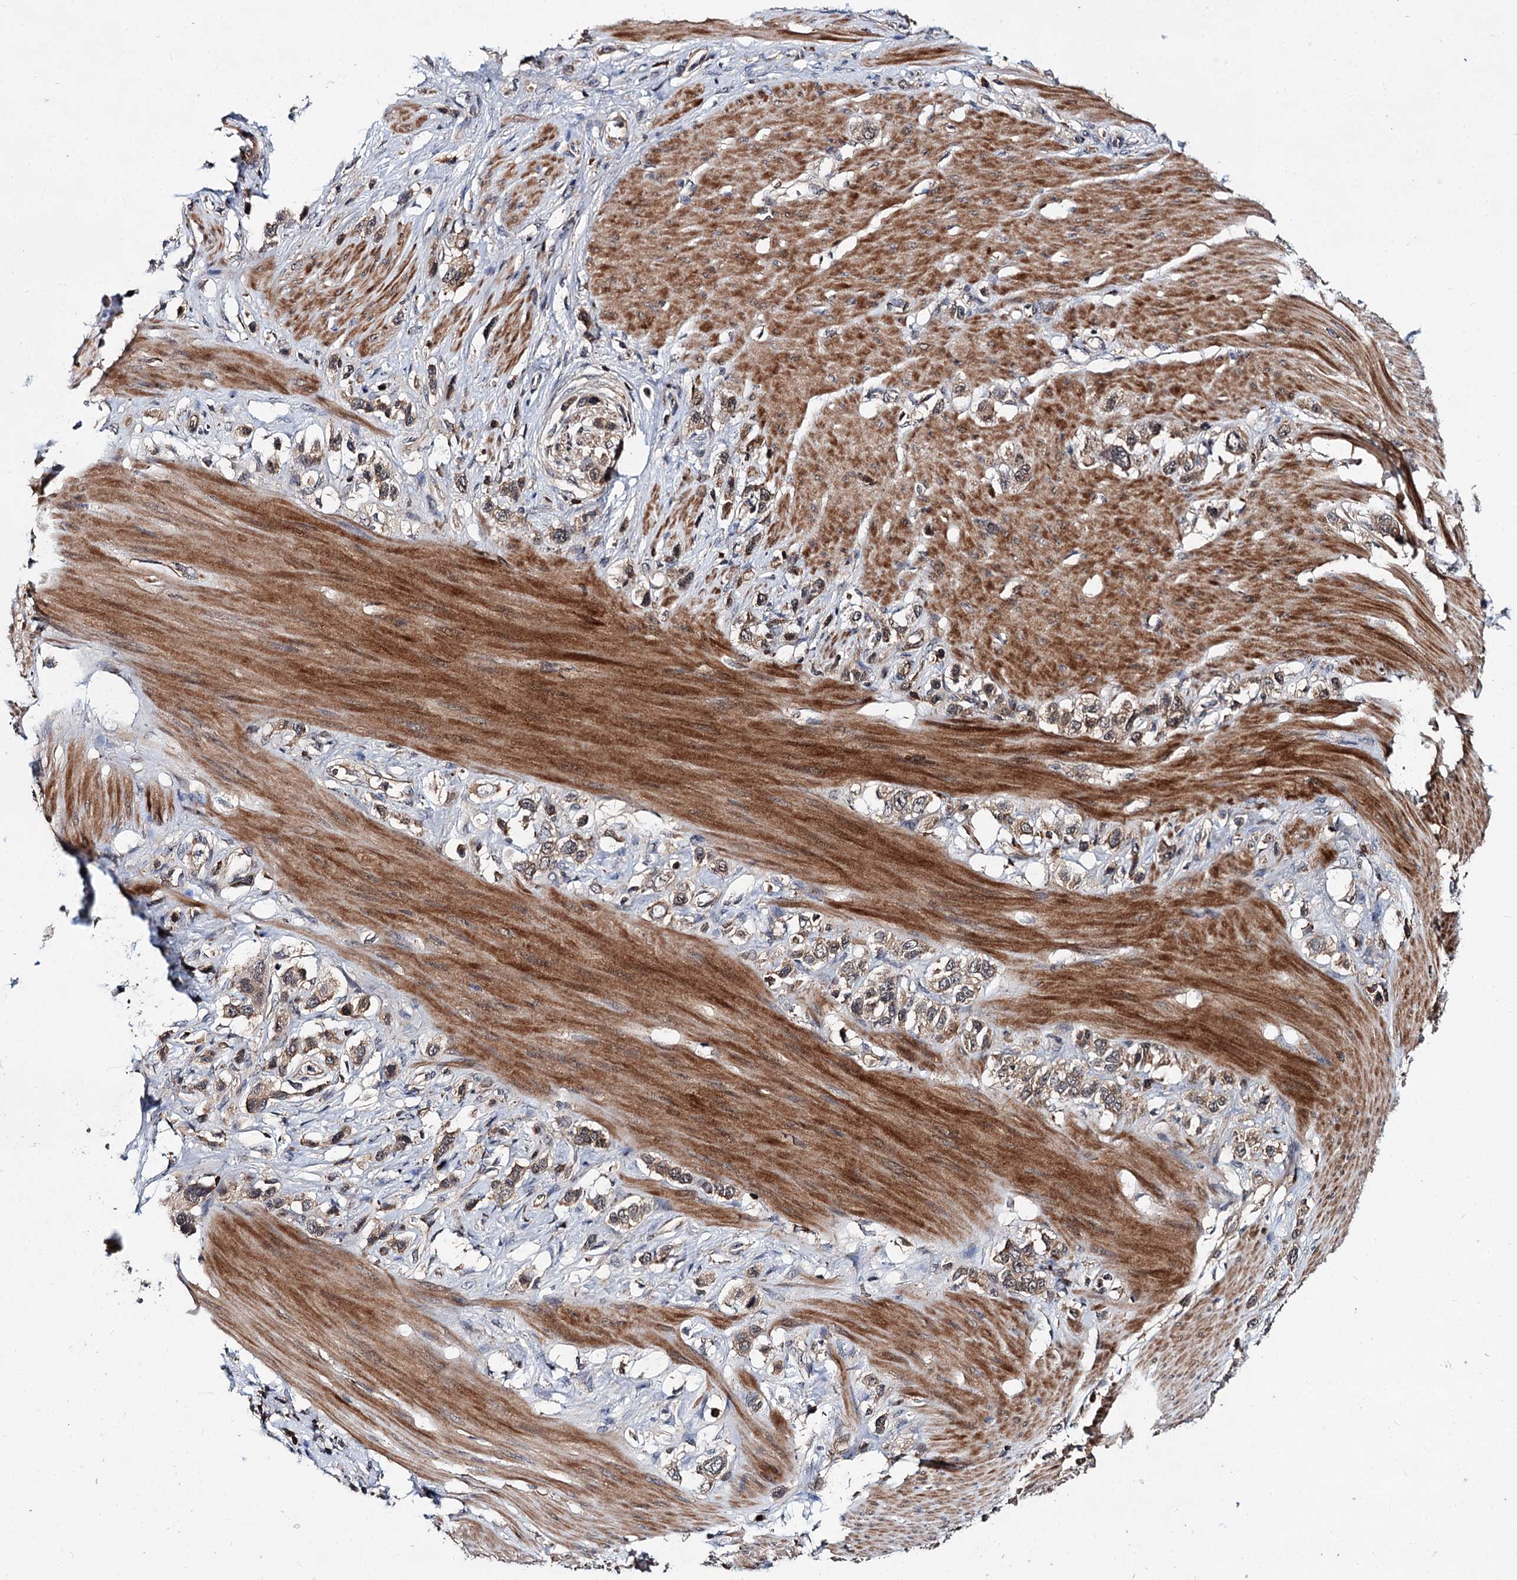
{"staining": {"intensity": "moderate", "quantity": ">75%", "location": "cytoplasmic/membranous"}, "tissue": "stomach cancer", "cell_type": "Tumor cells", "image_type": "cancer", "snomed": [{"axis": "morphology", "description": "Adenocarcinoma, NOS"}, {"axis": "morphology", "description": "Adenocarcinoma, High grade"}, {"axis": "topography", "description": "Stomach, upper"}, {"axis": "topography", "description": "Stomach, lower"}], "caption": "Stomach cancer stained with immunohistochemistry displays moderate cytoplasmic/membranous positivity in about >75% of tumor cells.", "gene": "ABLIM1", "patient": {"sex": "female", "age": 65}}